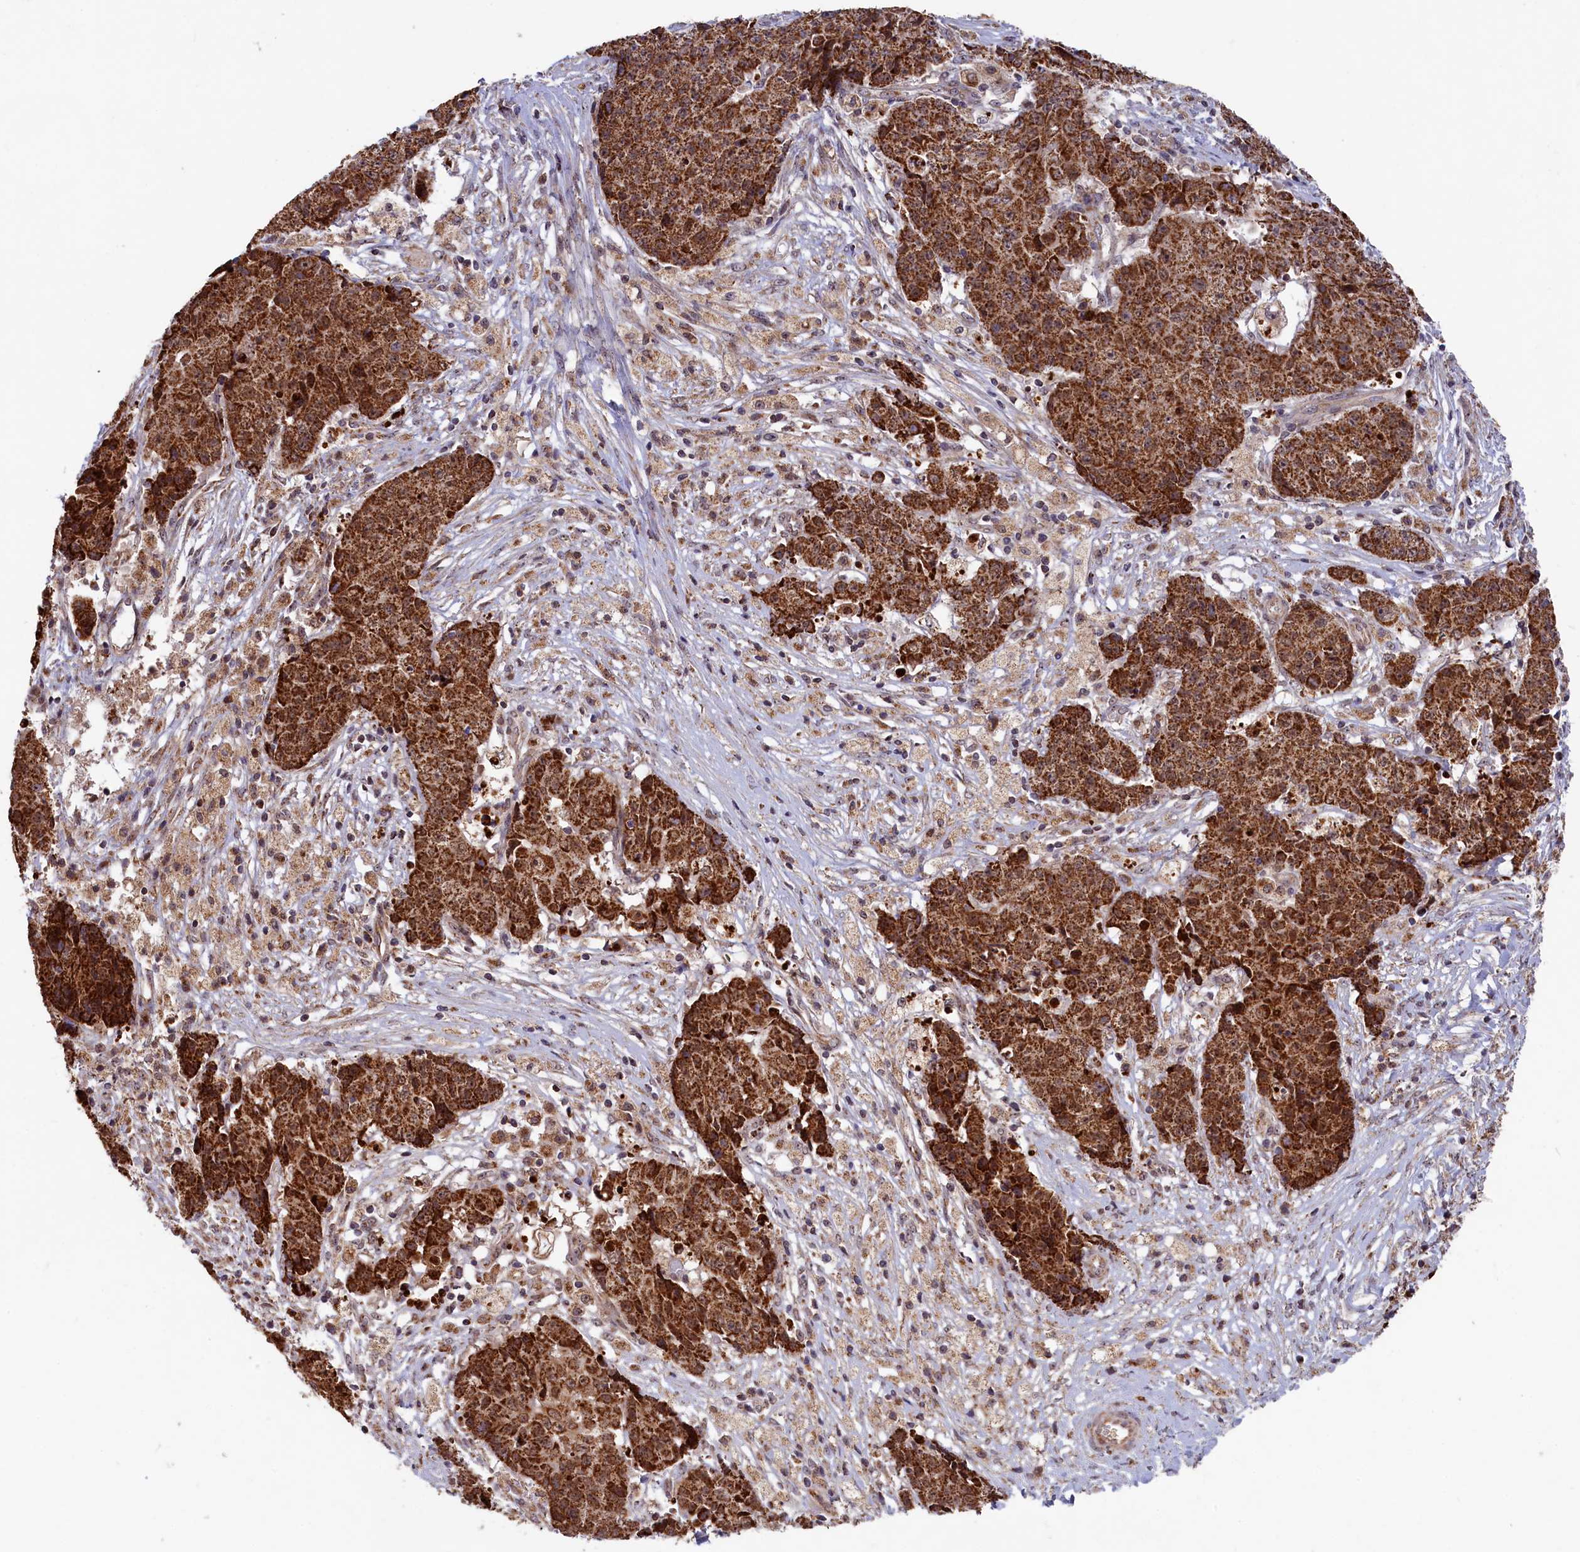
{"staining": {"intensity": "strong", "quantity": ">75%", "location": "cytoplasmic/membranous"}, "tissue": "ovarian cancer", "cell_type": "Tumor cells", "image_type": "cancer", "snomed": [{"axis": "morphology", "description": "Carcinoma, endometroid"}, {"axis": "topography", "description": "Ovary"}], "caption": "High-magnification brightfield microscopy of endometroid carcinoma (ovarian) stained with DAB (brown) and counterstained with hematoxylin (blue). tumor cells exhibit strong cytoplasmic/membranous expression is present in about>75% of cells. Using DAB (3,3'-diaminobenzidine) (brown) and hematoxylin (blue) stains, captured at high magnification using brightfield microscopy.", "gene": "DUS3L", "patient": {"sex": "female", "age": 42}}